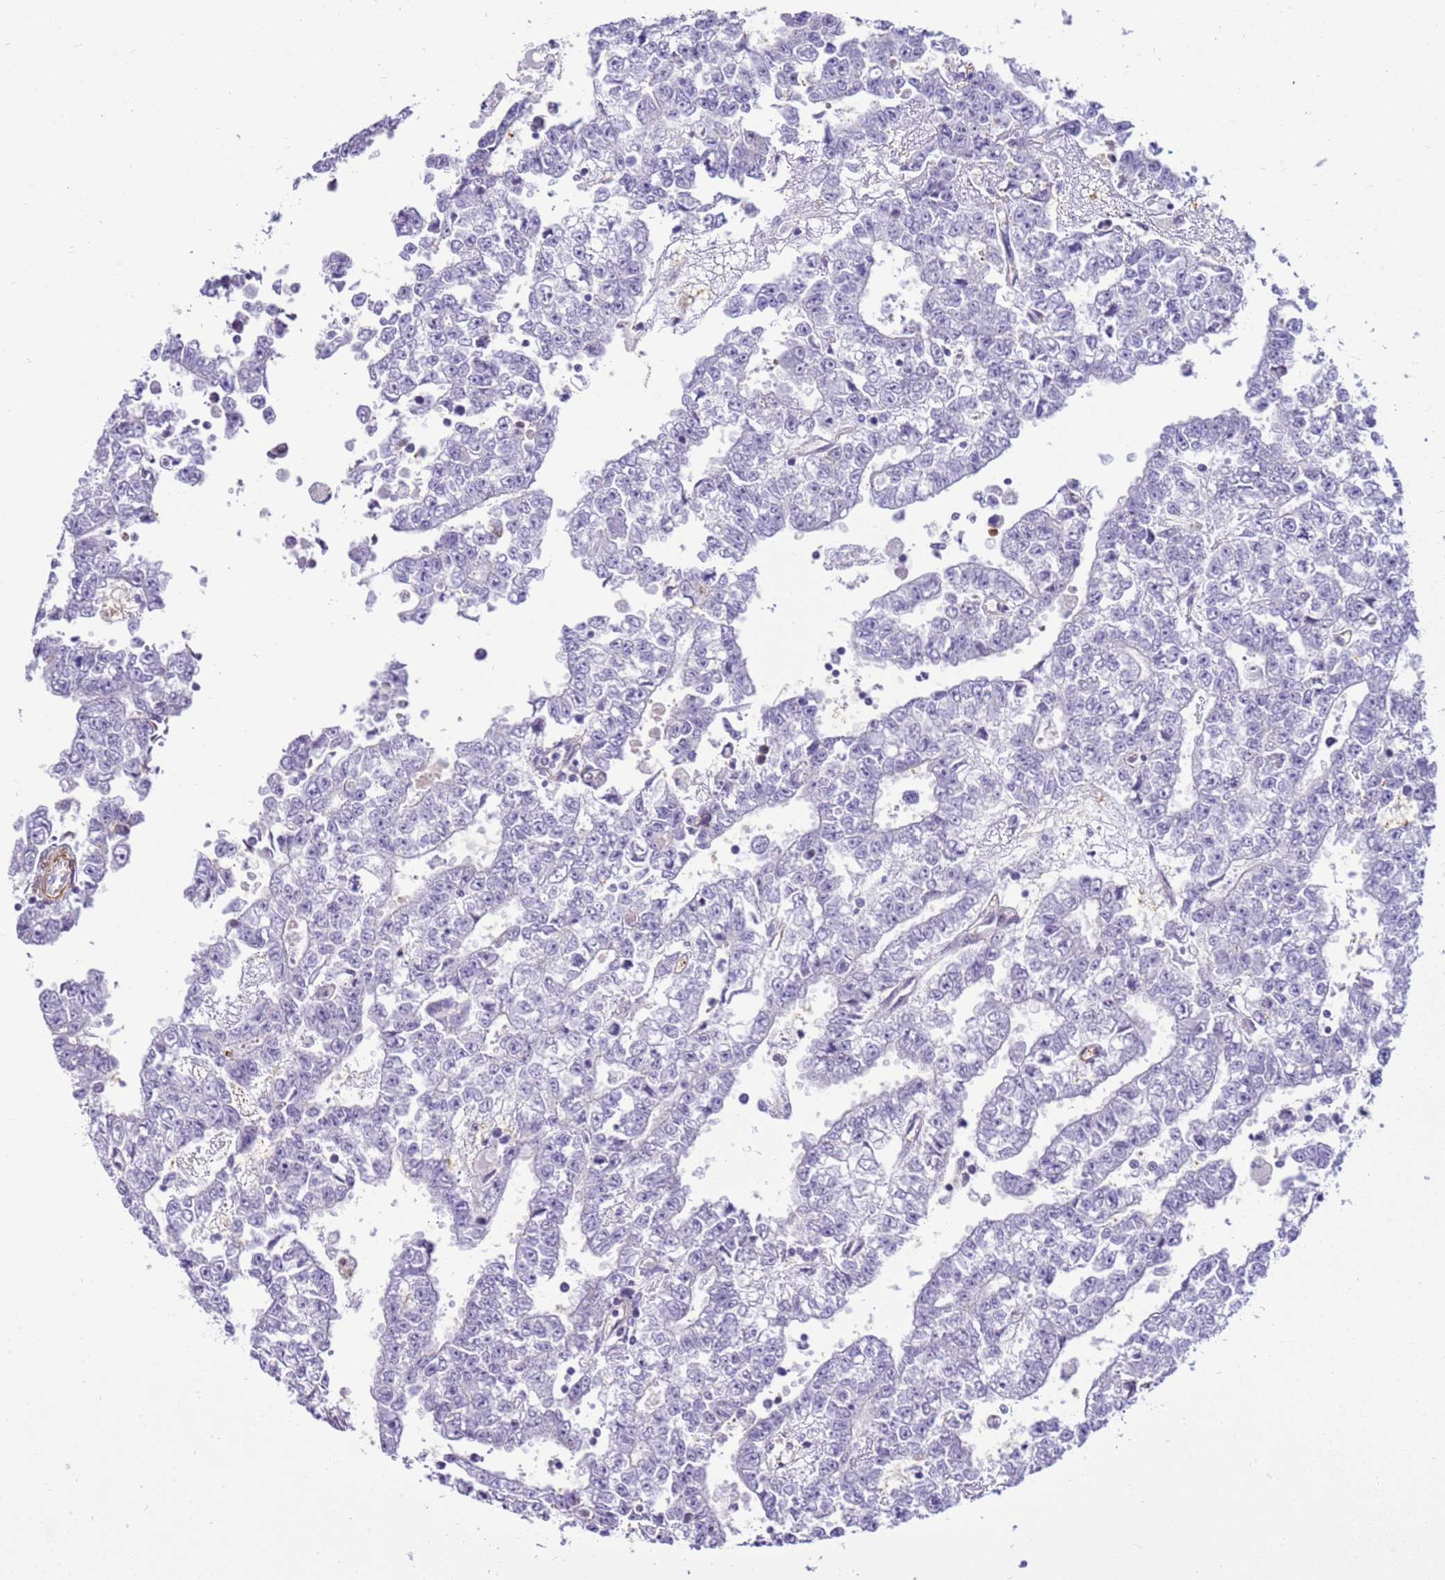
{"staining": {"intensity": "negative", "quantity": "none", "location": "none"}, "tissue": "testis cancer", "cell_type": "Tumor cells", "image_type": "cancer", "snomed": [{"axis": "morphology", "description": "Carcinoma, Embryonal, NOS"}, {"axis": "topography", "description": "Testis"}], "caption": "This is an IHC photomicrograph of testis cancer. There is no expression in tumor cells.", "gene": "SMIM4", "patient": {"sex": "male", "age": 25}}